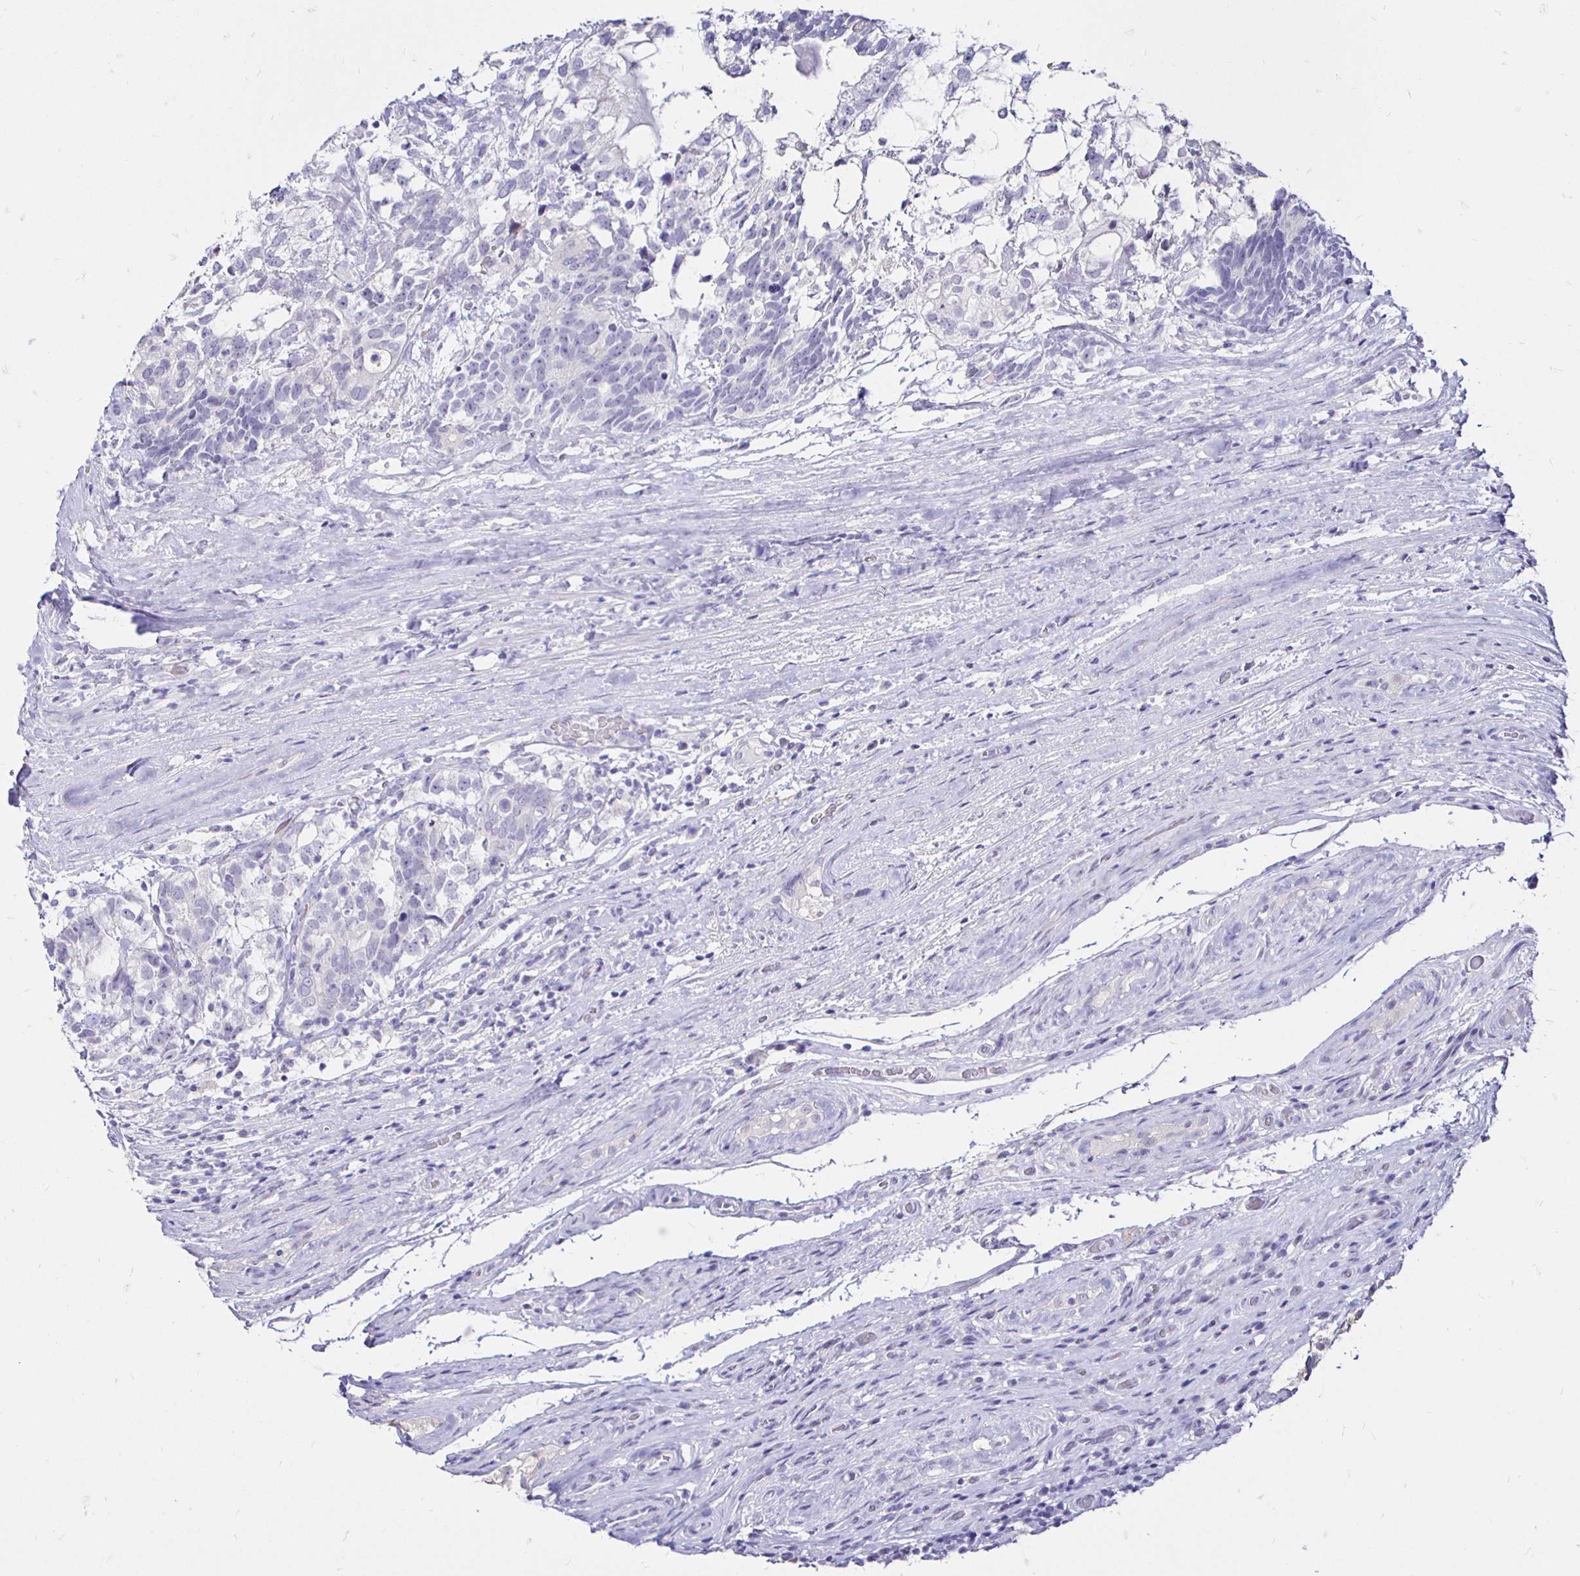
{"staining": {"intensity": "negative", "quantity": "none", "location": "none"}, "tissue": "testis cancer", "cell_type": "Tumor cells", "image_type": "cancer", "snomed": [{"axis": "morphology", "description": "Seminoma, NOS"}, {"axis": "morphology", "description": "Carcinoma, Embryonal, NOS"}, {"axis": "topography", "description": "Testis"}], "caption": "This histopathology image is of embryonal carcinoma (testis) stained with immunohistochemistry to label a protein in brown with the nuclei are counter-stained blue. There is no staining in tumor cells.", "gene": "IRGC", "patient": {"sex": "male", "age": 41}}